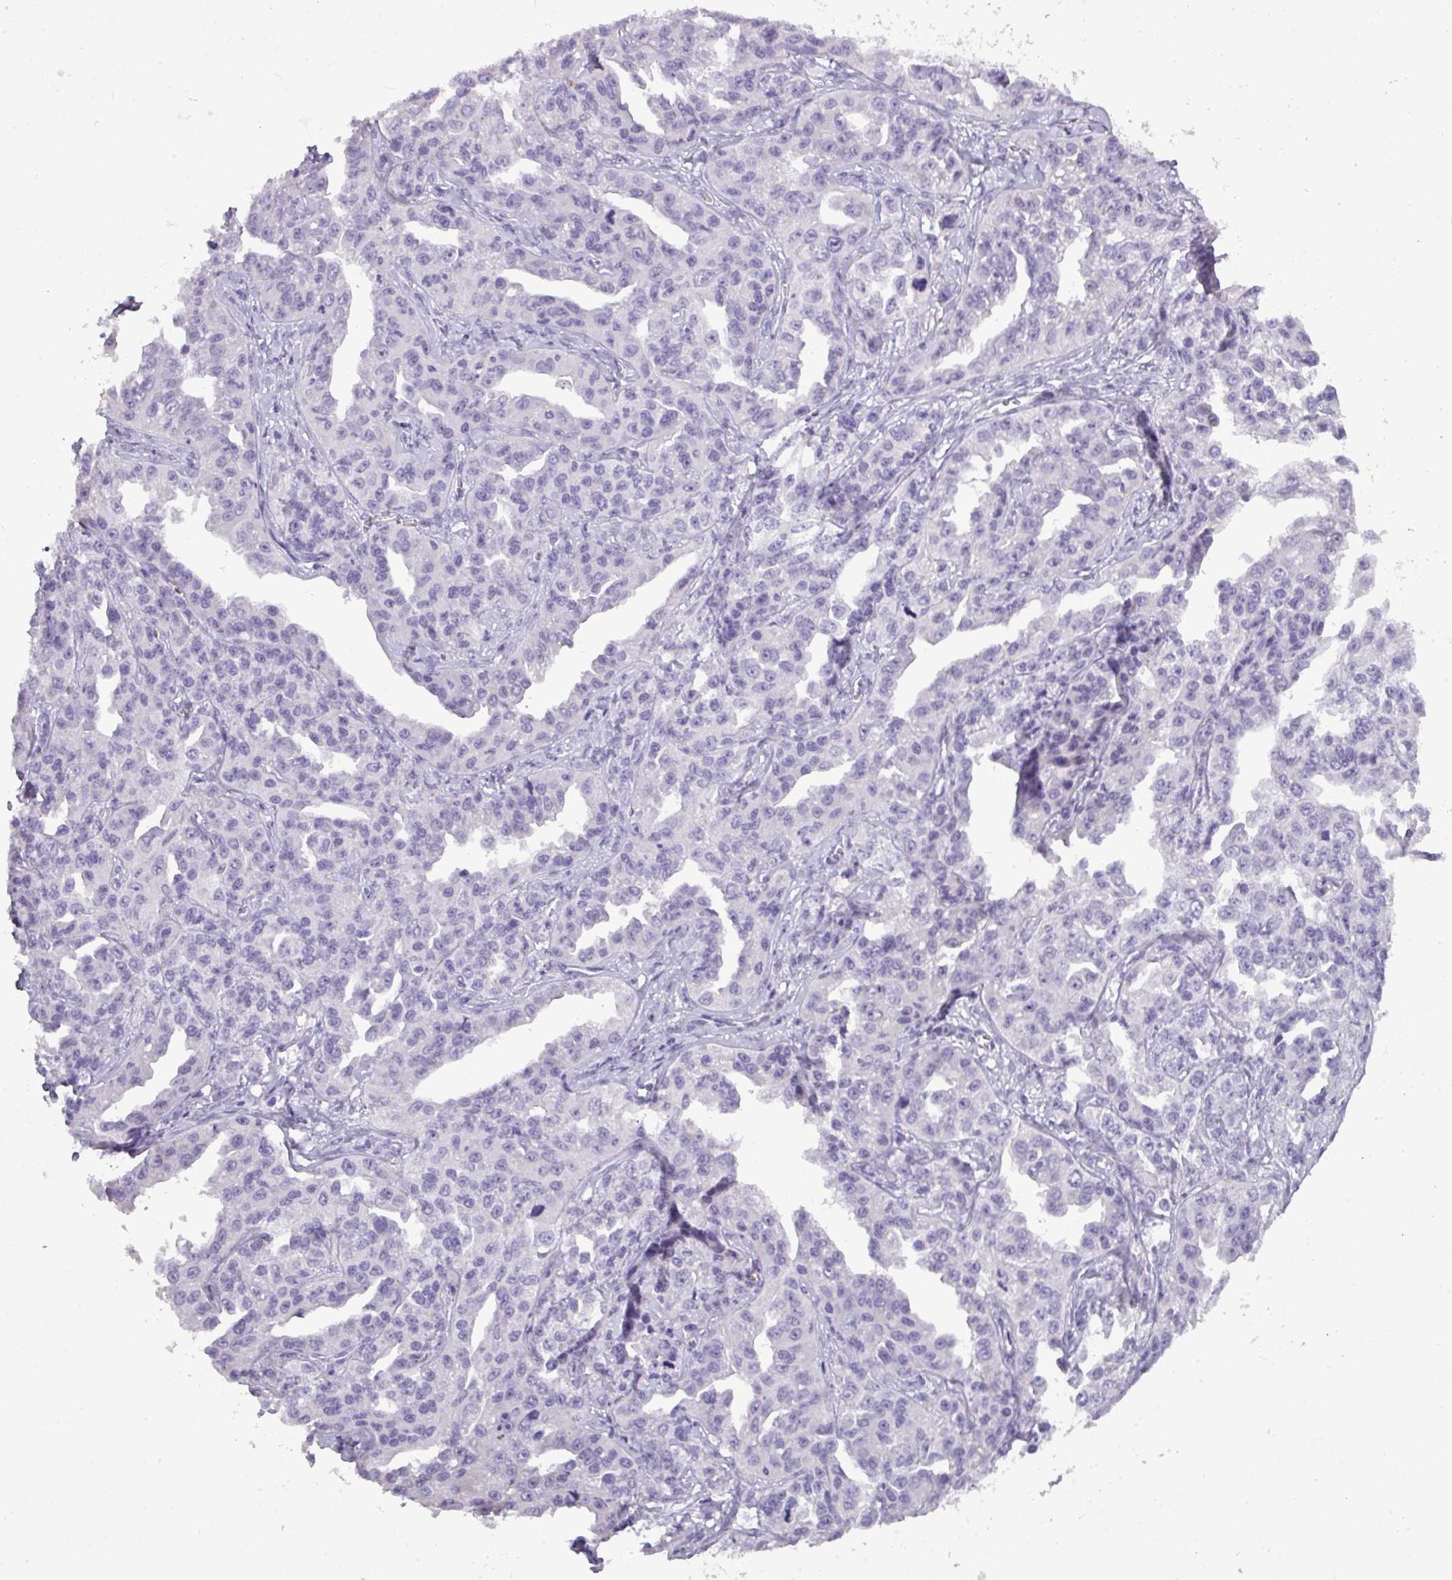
{"staining": {"intensity": "negative", "quantity": "none", "location": "none"}, "tissue": "ovarian cancer", "cell_type": "Tumor cells", "image_type": "cancer", "snomed": [{"axis": "morphology", "description": "Cystadenocarcinoma, serous, NOS"}, {"axis": "topography", "description": "Ovary"}], "caption": "An immunohistochemistry (IHC) micrograph of ovarian cancer (serous cystadenocarcinoma) is shown. There is no staining in tumor cells of ovarian cancer (serous cystadenocarcinoma).", "gene": "TMEM91", "patient": {"sex": "female", "age": 75}}